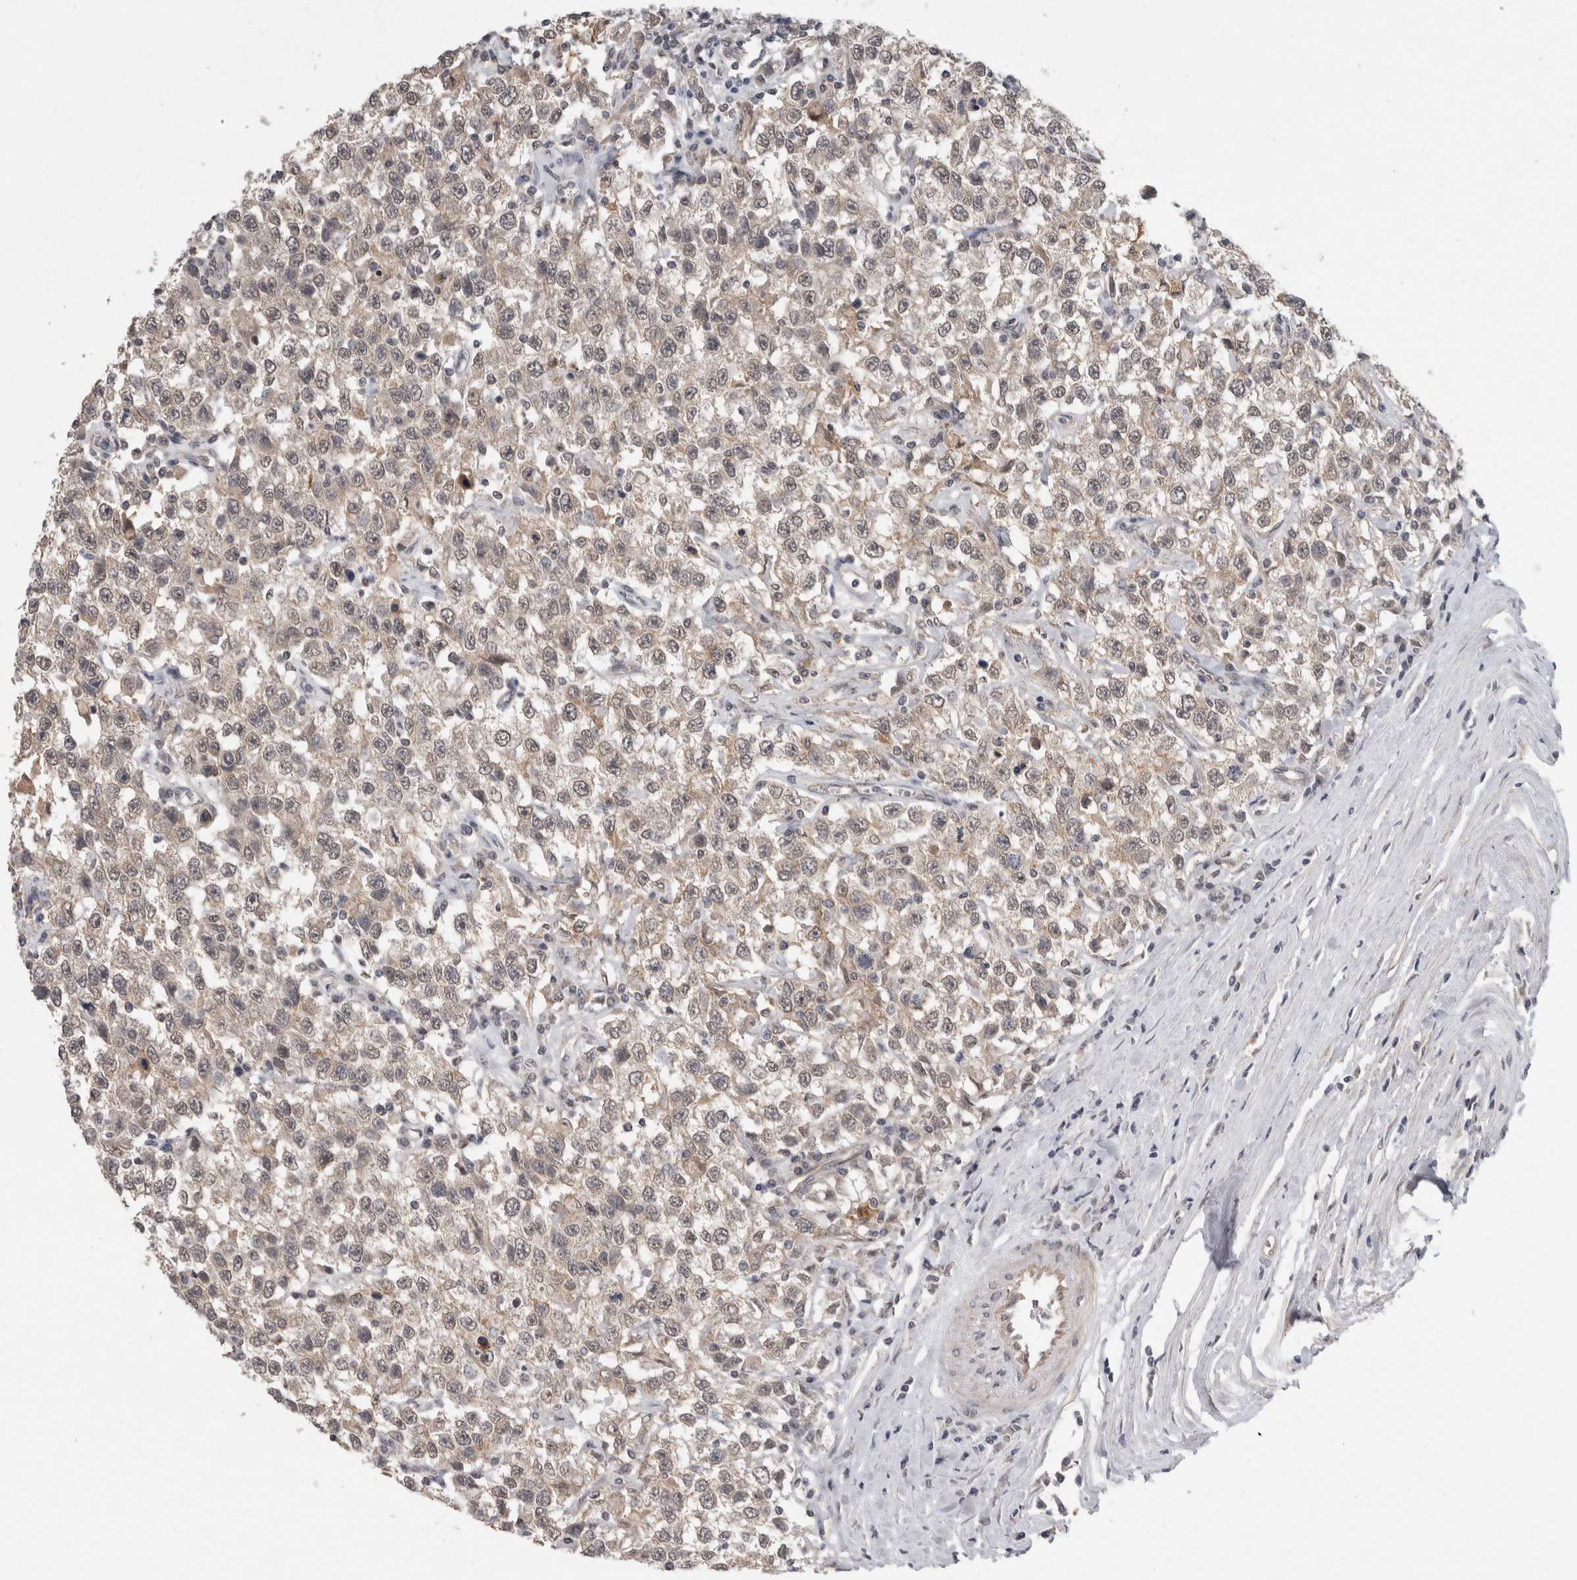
{"staining": {"intensity": "weak", "quantity": "25%-75%", "location": "cytoplasmic/membranous"}, "tissue": "testis cancer", "cell_type": "Tumor cells", "image_type": "cancer", "snomed": [{"axis": "morphology", "description": "Seminoma, NOS"}, {"axis": "topography", "description": "Testis"}], "caption": "There is low levels of weak cytoplasmic/membranous staining in tumor cells of testis cancer (seminoma), as demonstrated by immunohistochemical staining (brown color).", "gene": "RHPN1", "patient": {"sex": "male", "age": 41}}